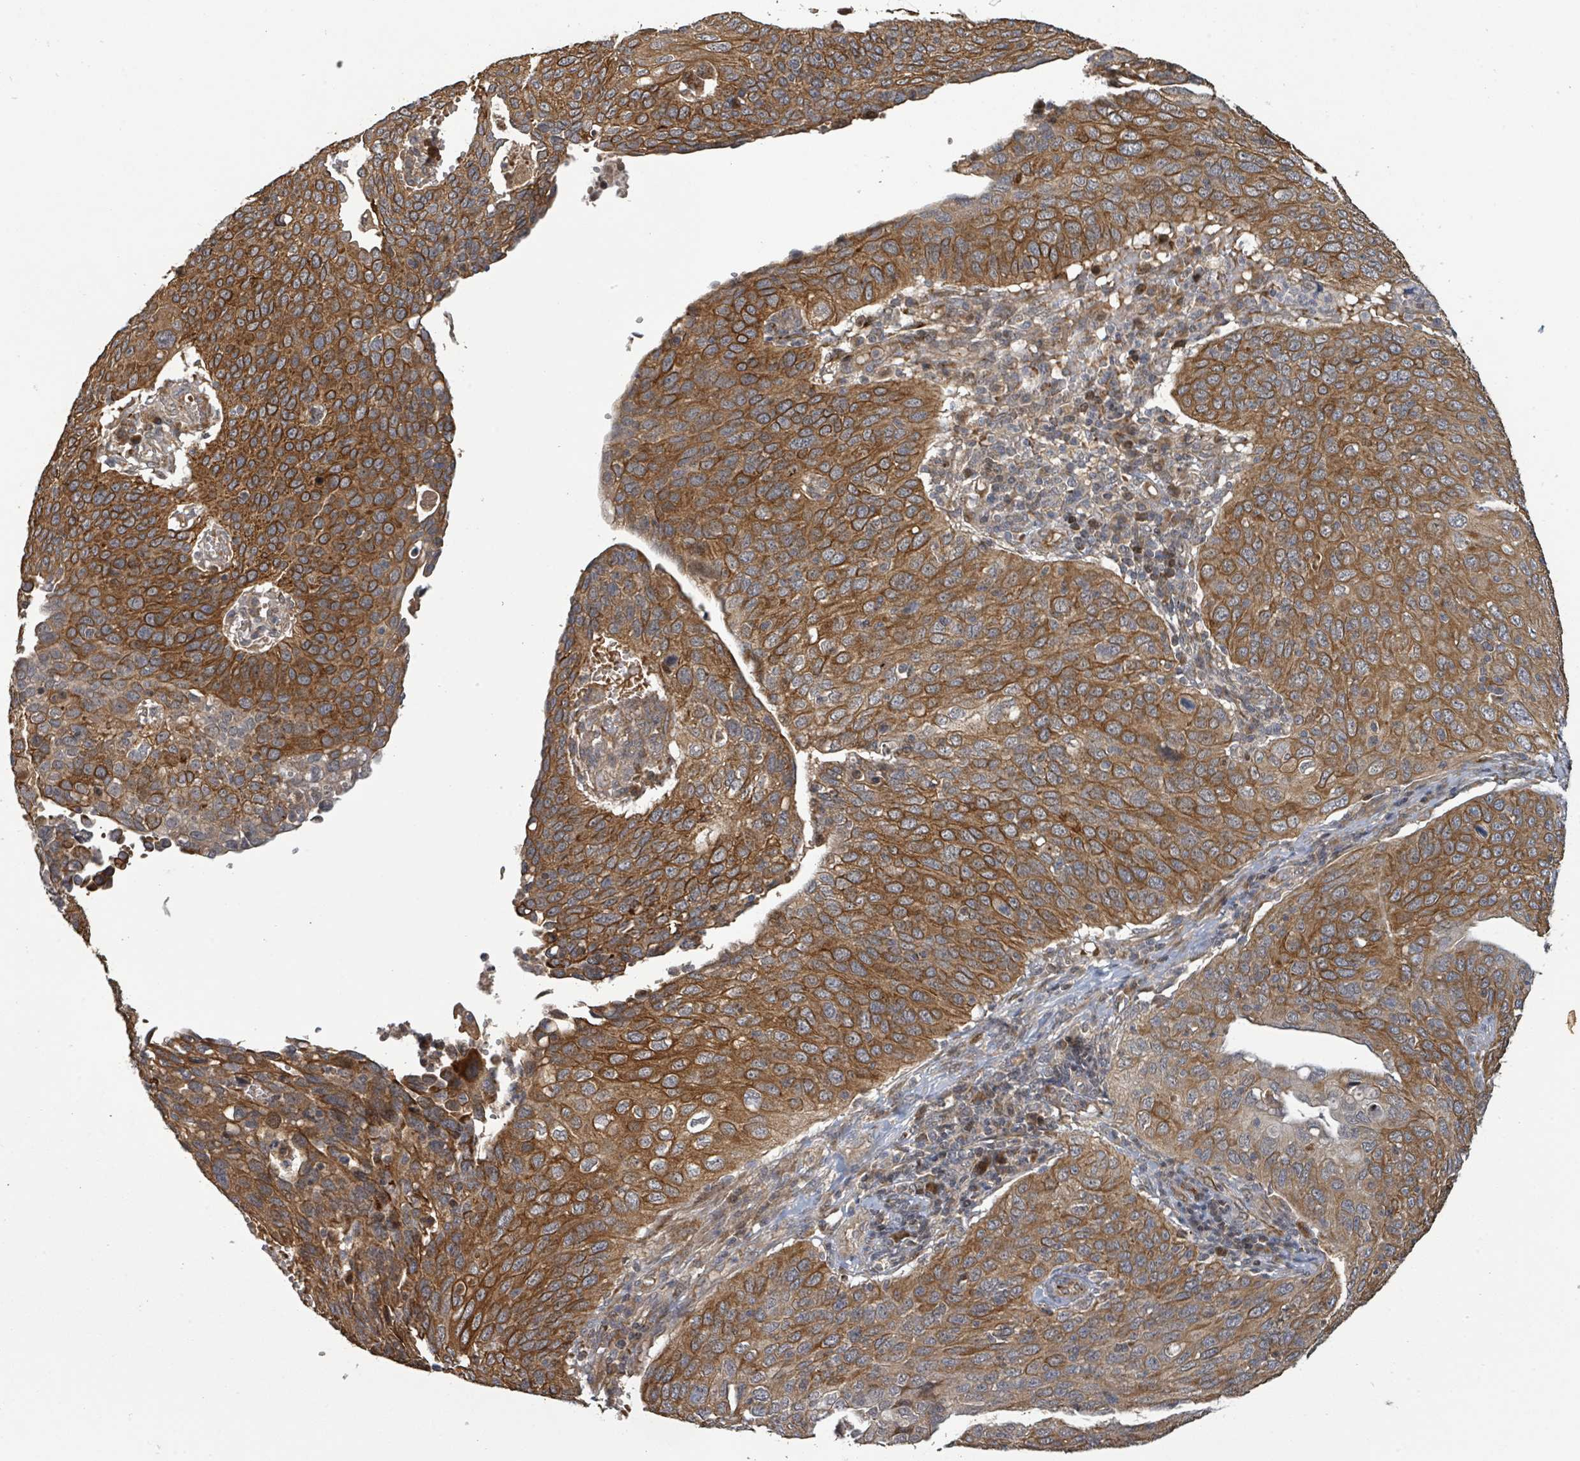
{"staining": {"intensity": "strong", "quantity": ">75%", "location": "cytoplasmic/membranous"}, "tissue": "cervical cancer", "cell_type": "Tumor cells", "image_type": "cancer", "snomed": [{"axis": "morphology", "description": "Squamous cell carcinoma, NOS"}, {"axis": "topography", "description": "Cervix"}], "caption": "Tumor cells show high levels of strong cytoplasmic/membranous positivity in approximately >75% of cells in cervical squamous cell carcinoma.", "gene": "ITGA11", "patient": {"sex": "female", "age": 36}}